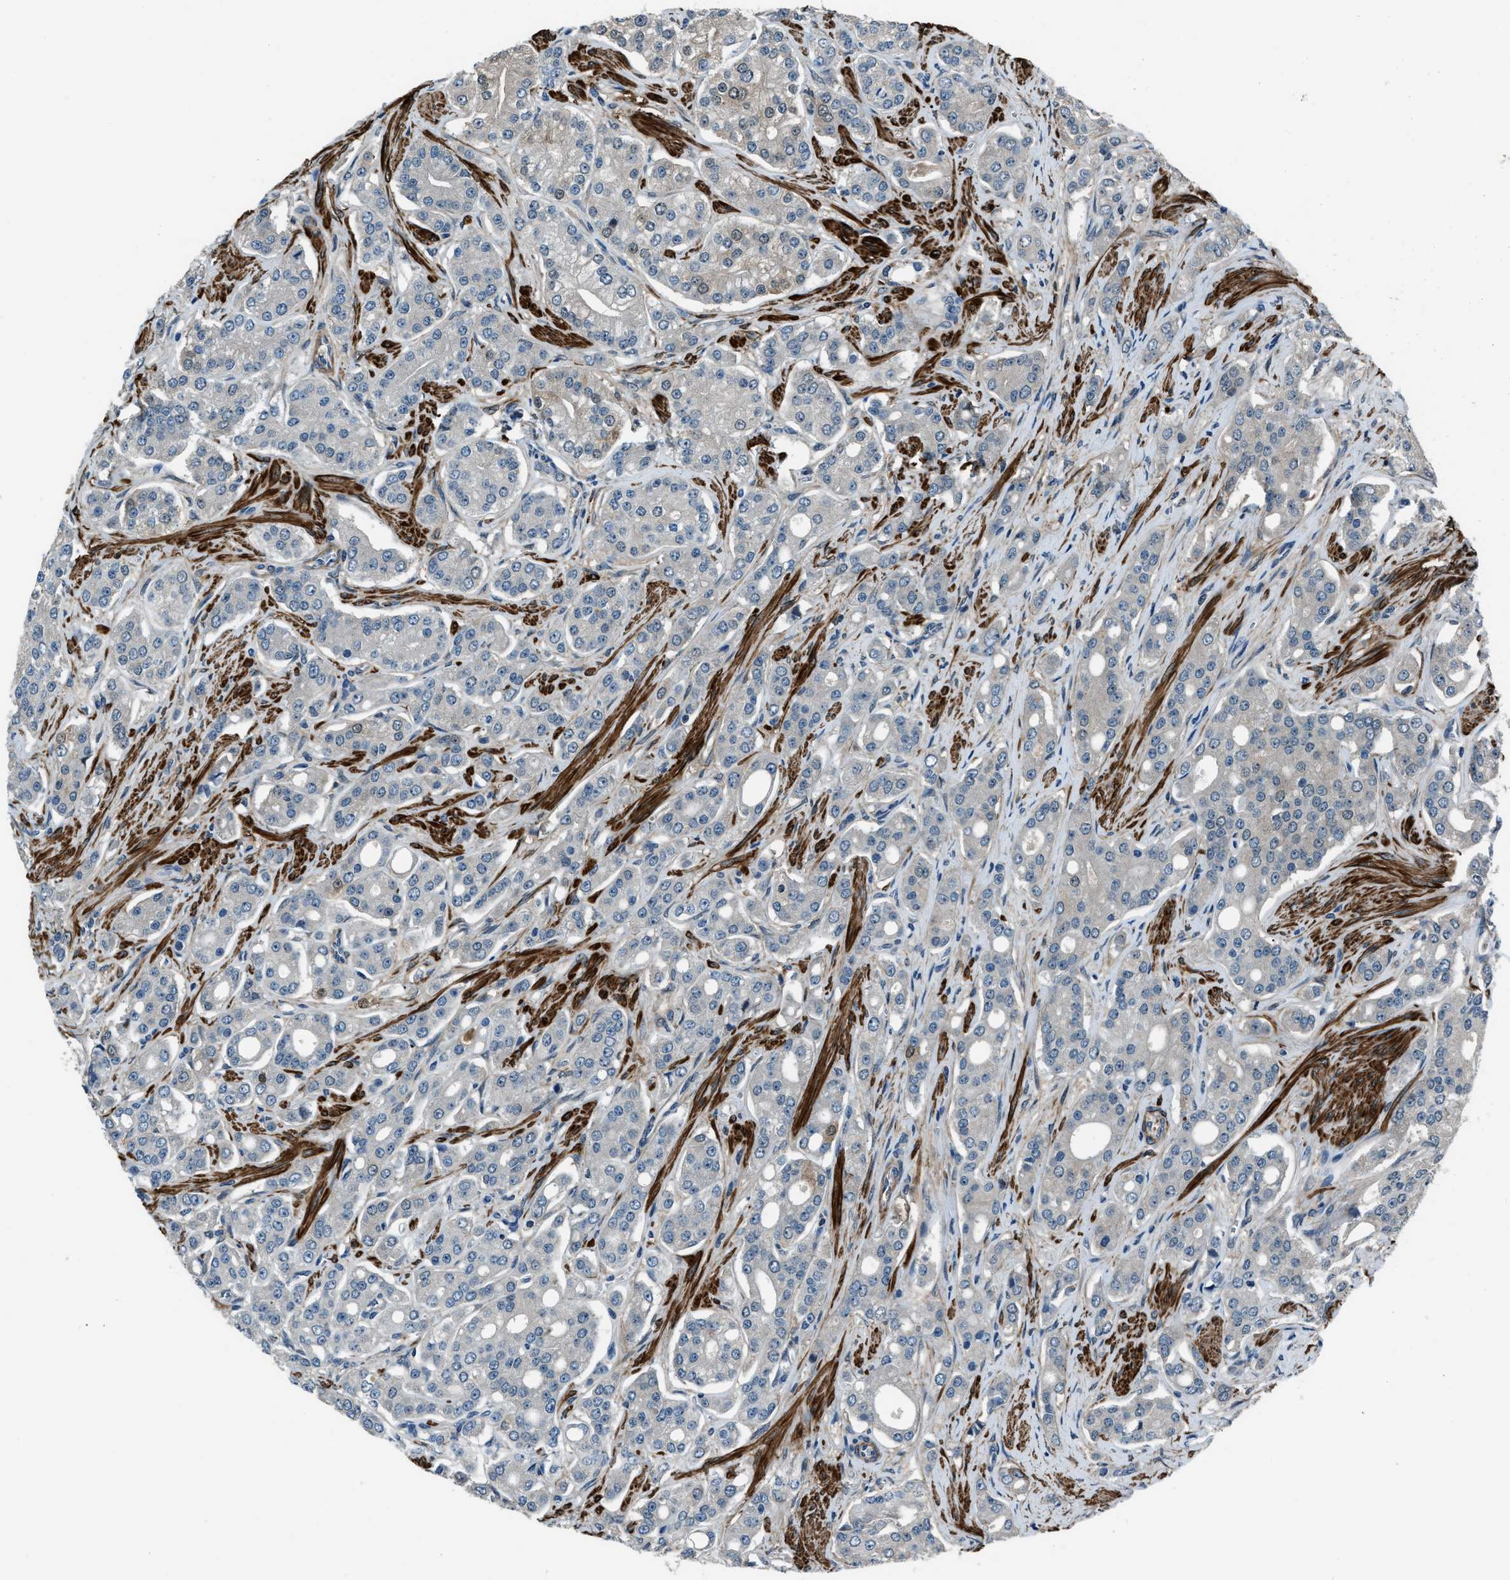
{"staining": {"intensity": "negative", "quantity": "none", "location": "none"}, "tissue": "prostate cancer", "cell_type": "Tumor cells", "image_type": "cancer", "snomed": [{"axis": "morphology", "description": "Adenocarcinoma, High grade"}, {"axis": "topography", "description": "Prostate"}], "caption": "There is no significant expression in tumor cells of high-grade adenocarcinoma (prostate).", "gene": "NUDCD3", "patient": {"sex": "male", "age": 71}}